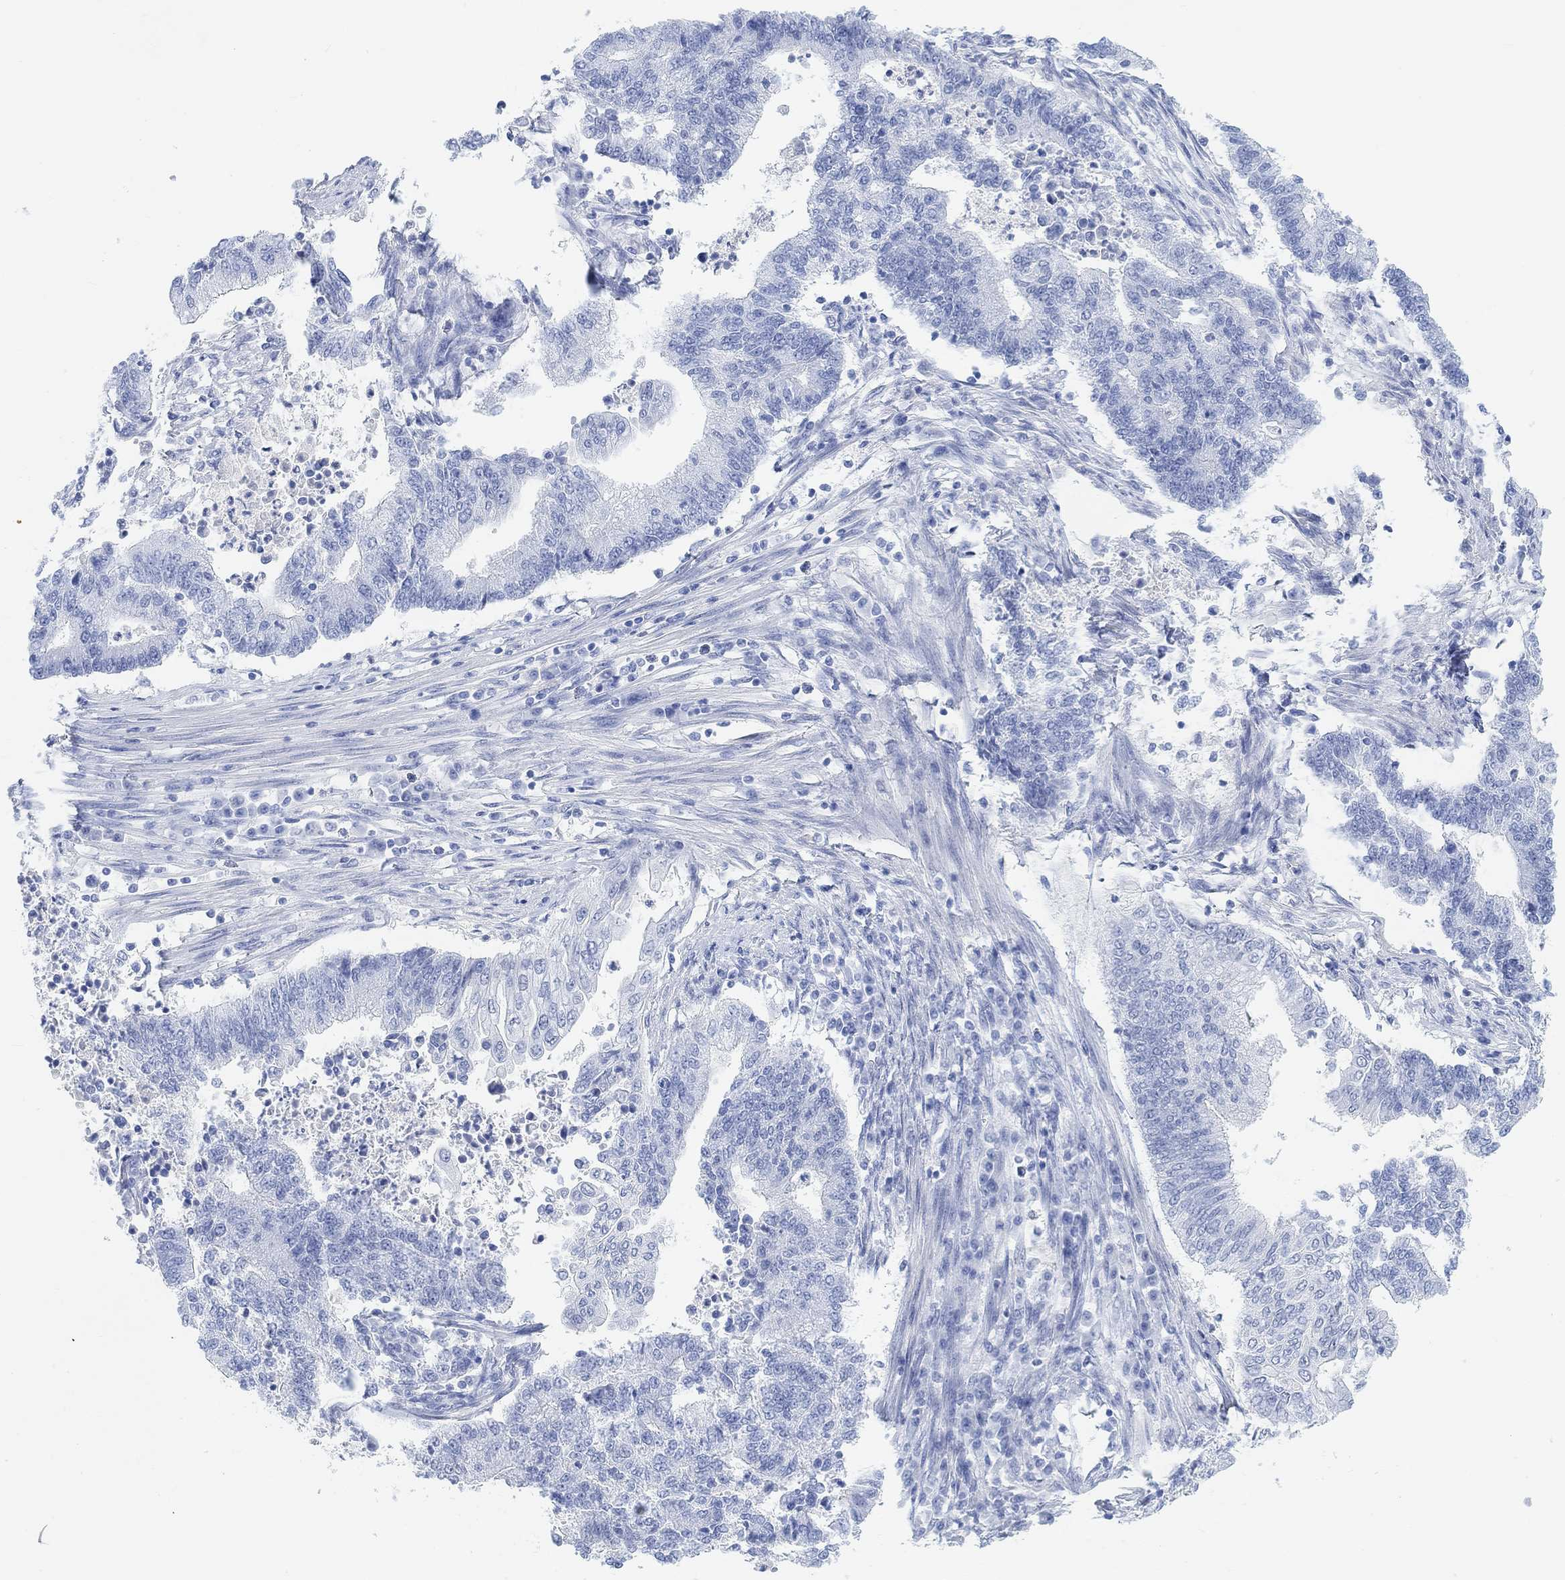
{"staining": {"intensity": "negative", "quantity": "none", "location": "none"}, "tissue": "endometrial cancer", "cell_type": "Tumor cells", "image_type": "cancer", "snomed": [{"axis": "morphology", "description": "Adenocarcinoma, NOS"}, {"axis": "topography", "description": "Uterus"}, {"axis": "topography", "description": "Endometrium"}], "caption": "High magnification brightfield microscopy of adenocarcinoma (endometrial) stained with DAB (brown) and counterstained with hematoxylin (blue): tumor cells show no significant positivity. (DAB (3,3'-diaminobenzidine) IHC with hematoxylin counter stain).", "gene": "ENO4", "patient": {"sex": "female", "age": 54}}